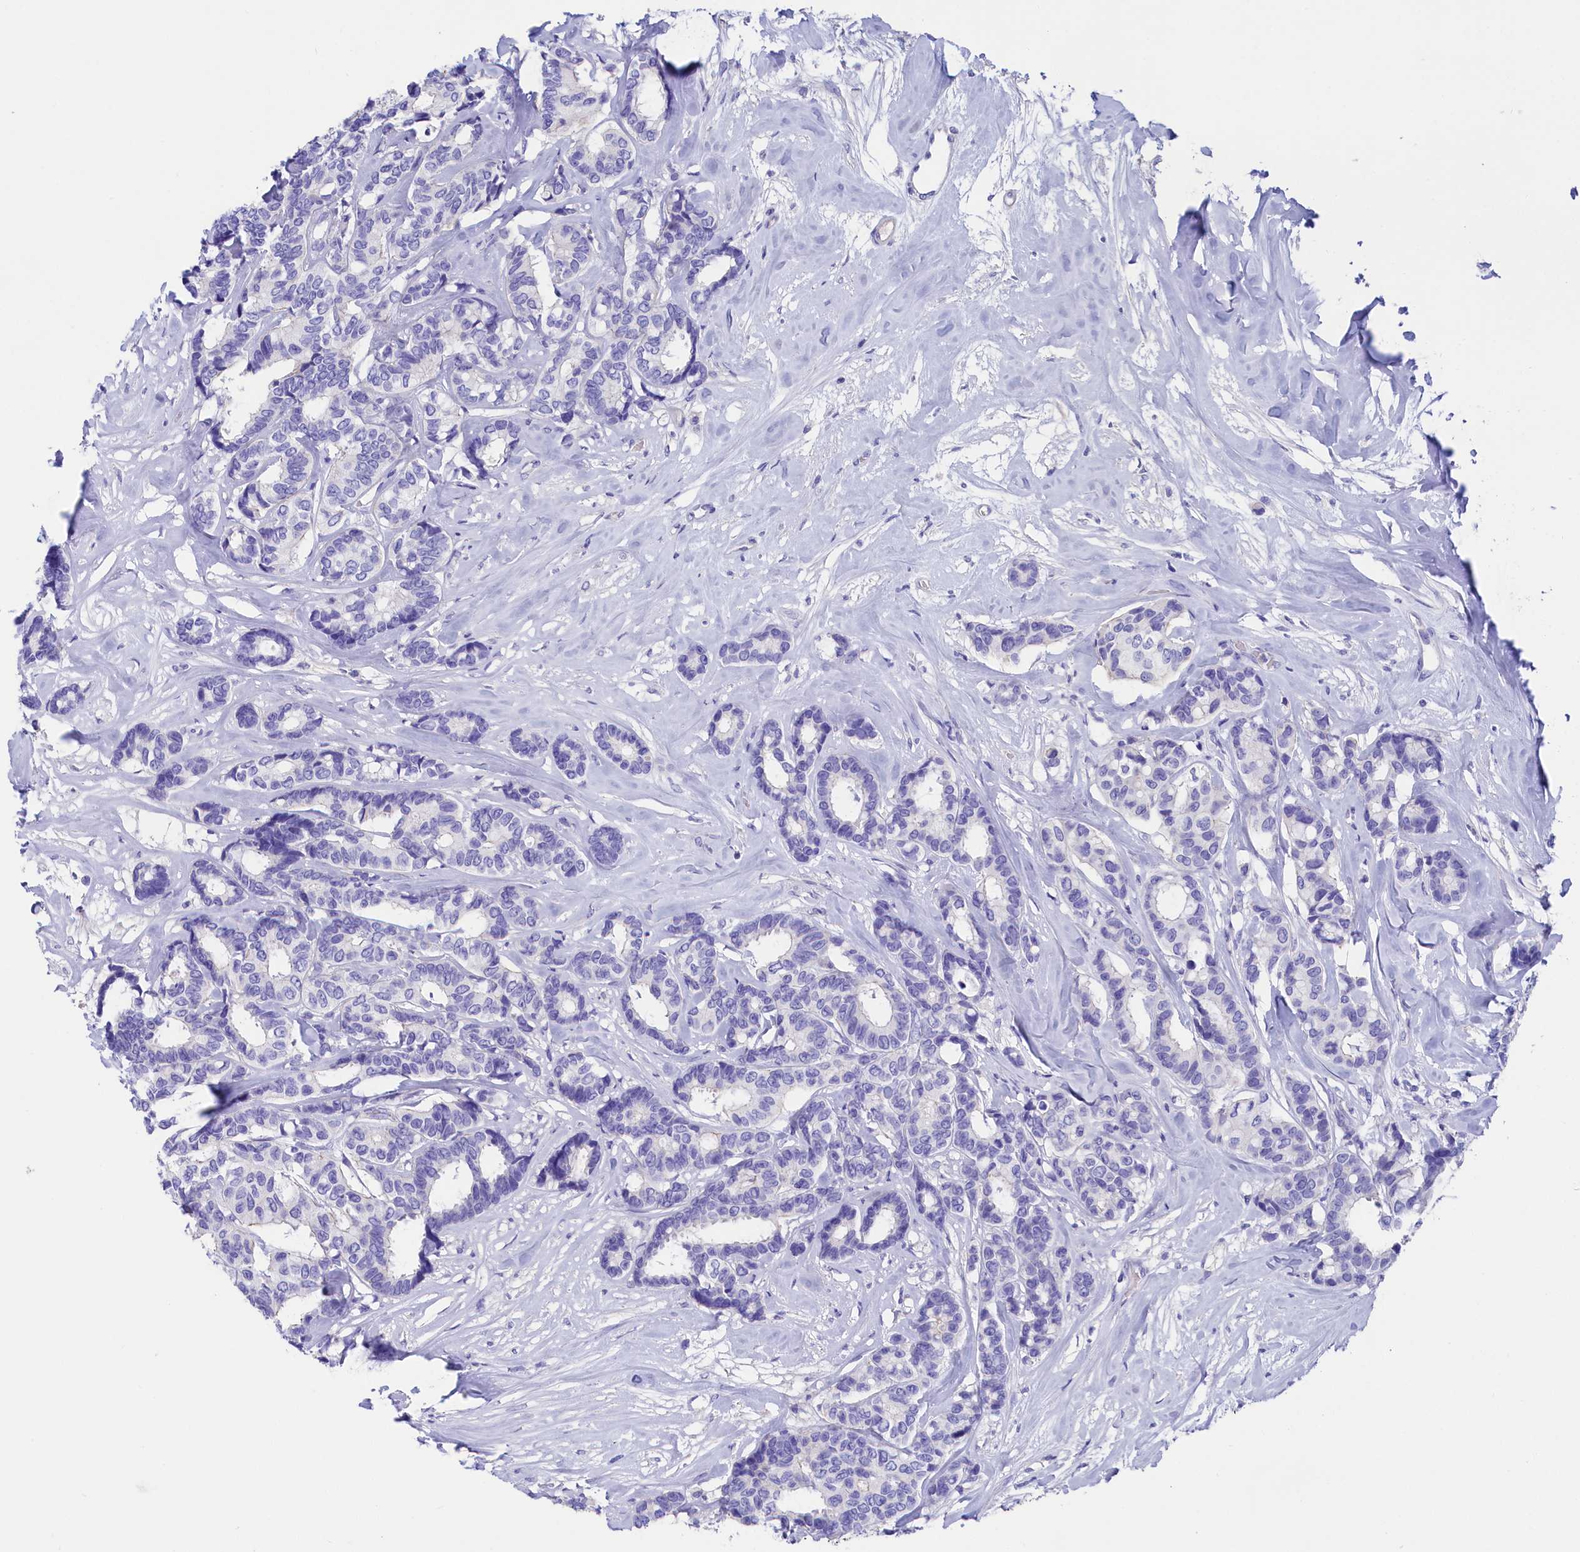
{"staining": {"intensity": "negative", "quantity": "none", "location": "none"}, "tissue": "breast cancer", "cell_type": "Tumor cells", "image_type": "cancer", "snomed": [{"axis": "morphology", "description": "Duct carcinoma"}, {"axis": "topography", "description": "Breast"}], "caption": "High power microscopy image of an IHC photomicrograph of breast cancer, revealing no significant positivity in tumor cells. Brightfield microscopy of IHC stained with DAB (3,3'-diaminobenzidine) (brown) and hematoxylin (blue), captured at high magnification.", "gene": "SULT2A1", "patient": {"sex": "female", "age": 87}}